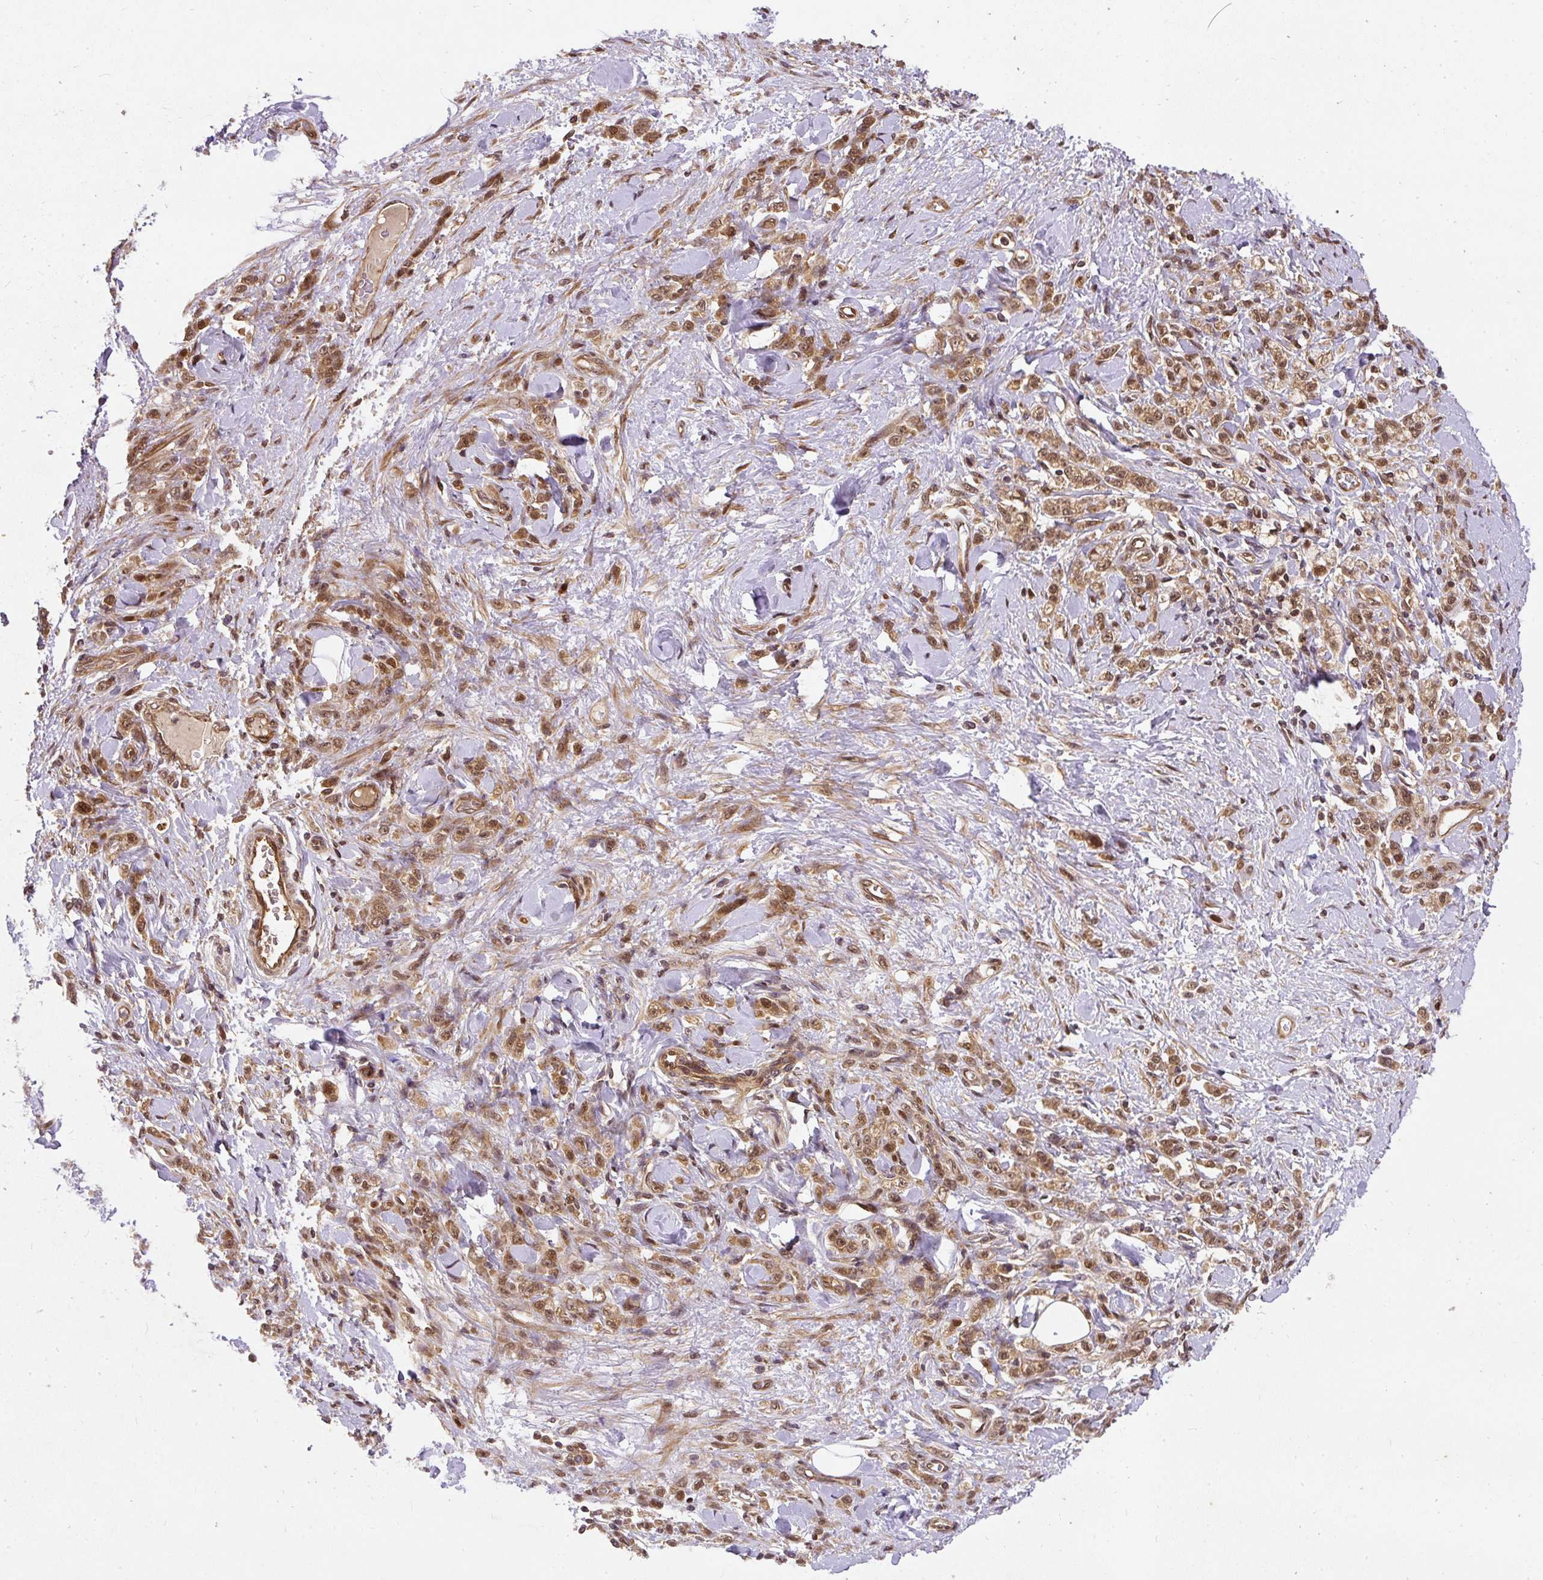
{"staining": {"intensity": "moderate", "quantity": ">75%", "location": "cytoplasmic/membranous,nuclear"}, "tissue": "stomach cancer", "cell_type": "Tumor cells", "image_type": "cancer", "snomed": [{"axis": "morphology", "description": "Normal tissue, NOS"}, {"axis": "morphology", "description": "Adenocarcinoma, NOS"}, {"axis": "topography", "description": "Stomach"}], "caption": "IHC (DAB (3,3'-diaminobenzidine)) staining of human stomach cancer (adenocarcinoma) displays moderate cytoplasmic/membranous and nuclear protein staining in about >75% of tumor cells. Using DAB (3,3'-diaminobenzidine) (brown) and hematoxylin (blue) stains, captured at high magnification using brightfield microscopy.", "gene": "PSMD1", "patient": {"sex": "male", "age": 82}}